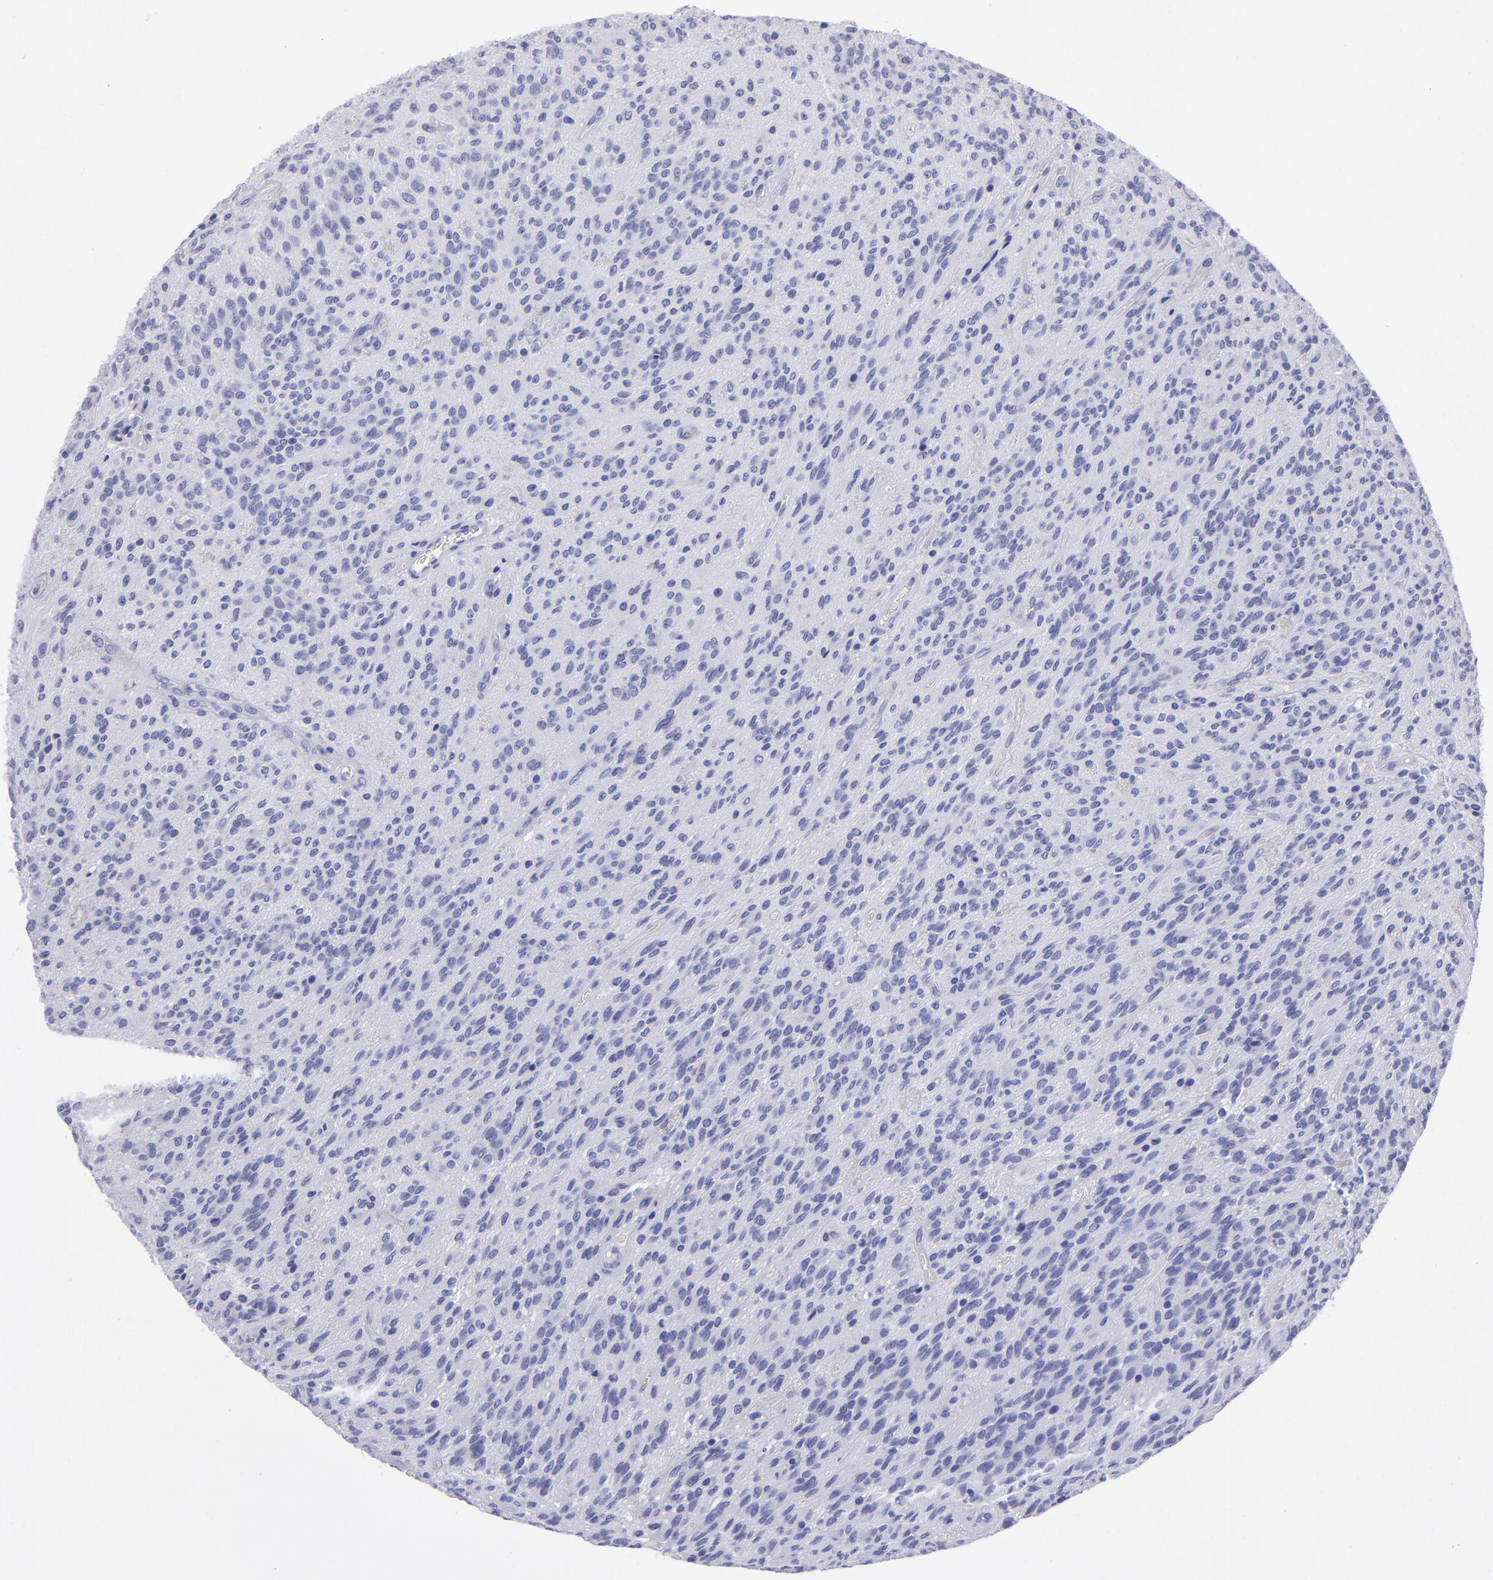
{"staining": {"intensity": "negative", "quantity": "none", "location": "none"}, "tissue": "glioma", "cell_type": "Tumor cells", "image_type": "cancer", "snomed": [{"axis": "morphology", "description": "Glioma, malignant, Low grade"}, {"axis": "topography", "description": "Brain"}], "caption": "An immunohistochemistry (IHC) image of glioma is shown. There is no staining in tumor cells of glioma.", "gene": "TYRP1", "patient": {"sex": "female", "age": 15}}